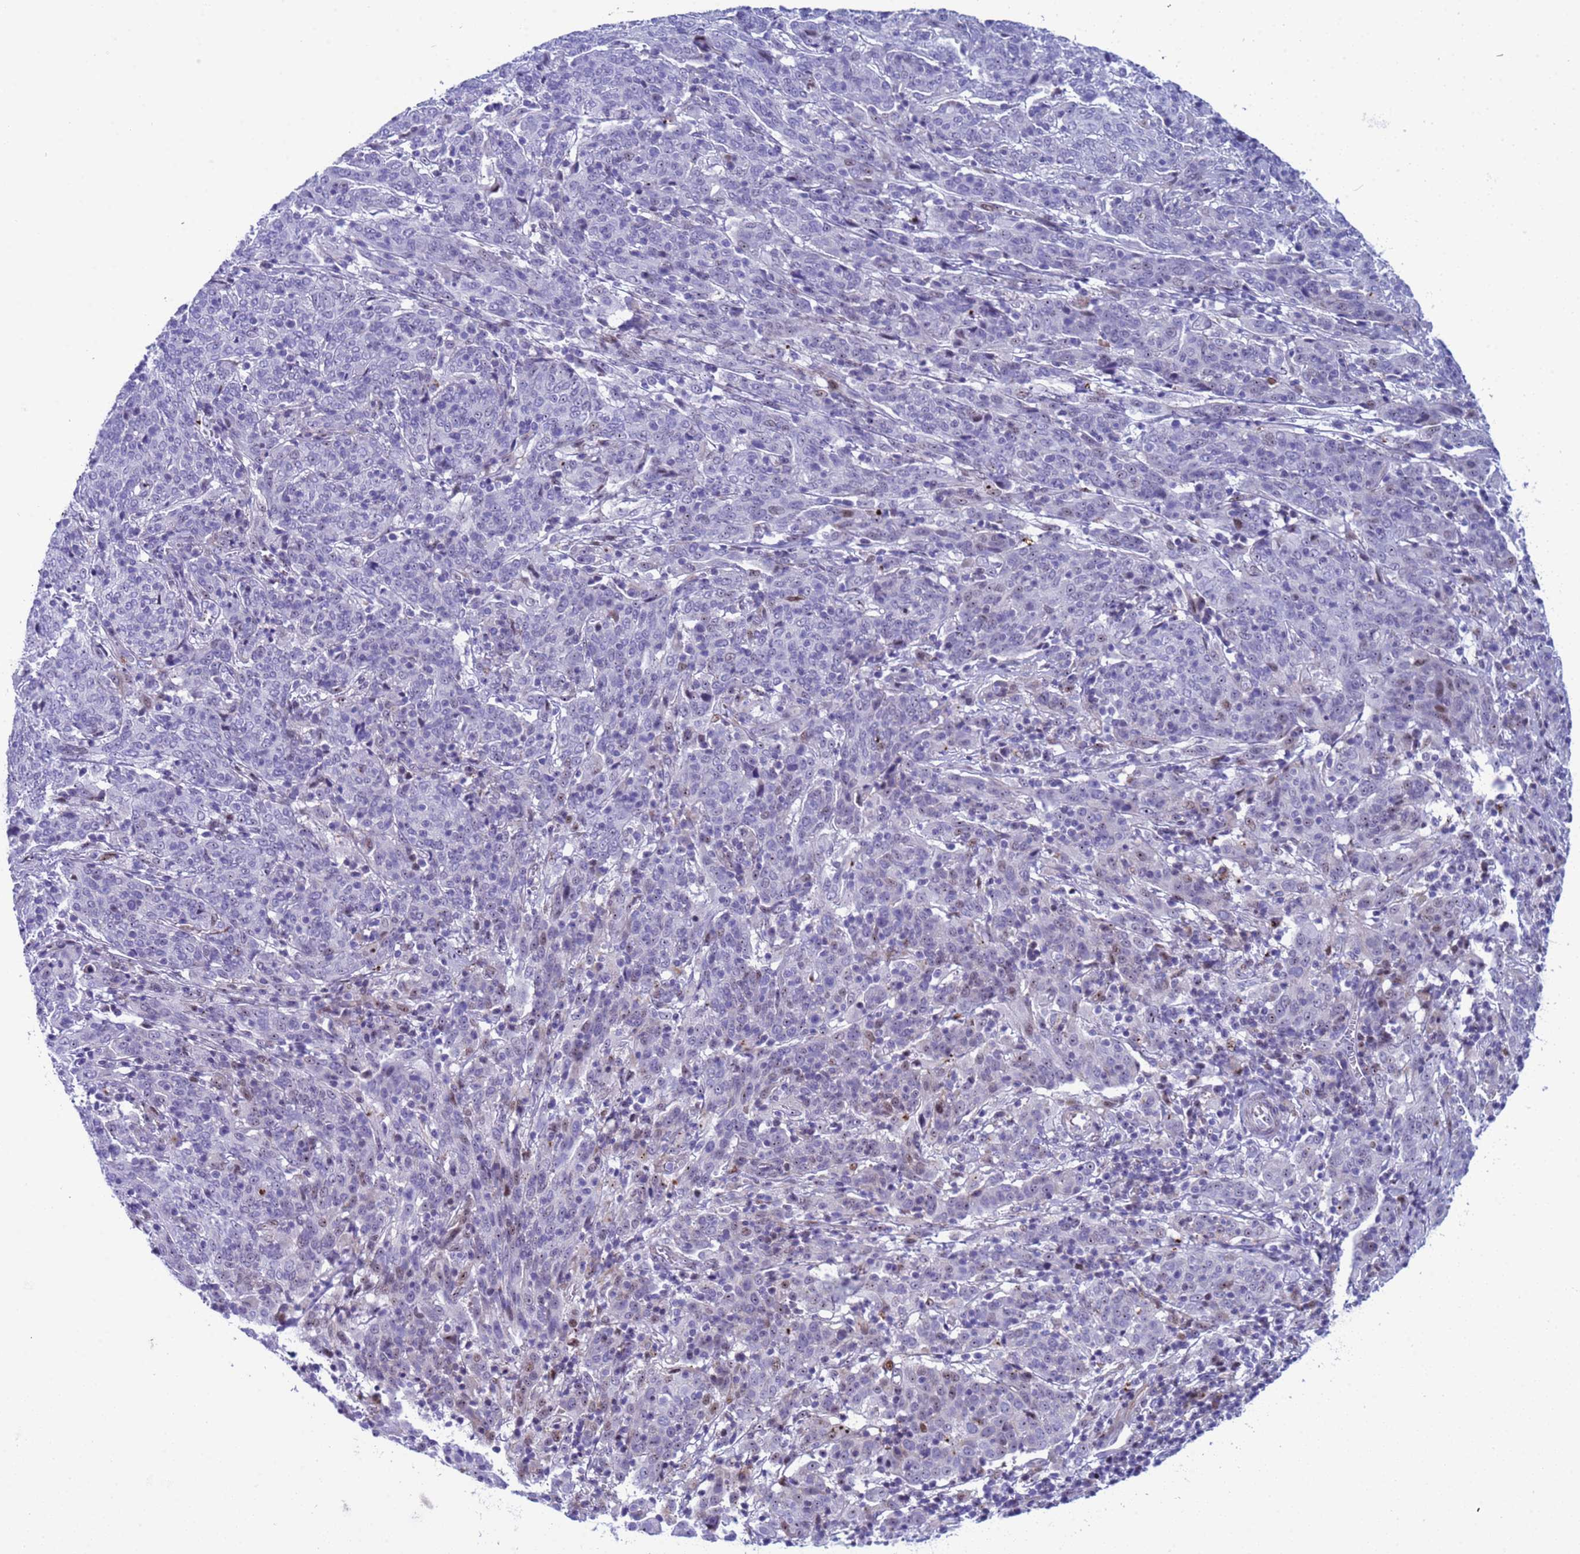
{"staining": {"intensity": "negative", "quantity": "none", "location": "none"}, "tissue": "cervical cancer", "cell_type": "Tumor cells", "image_type": "cancer", "snomed": [{"axis": "morphology", "description": "Squamous cell carcinoma, NOS"}, {"axis": "topography", "description": "Cervix"}], "caption": "Immunohistochemistry (IHC) photomicrograph of cervical squamous cell carcinoma stained for a protein (brown), which displays no positivity in tumor cells. Nuclei are stained in blue.", "gene": "POP5", "patient": {"sex": "female", "age": 67}}